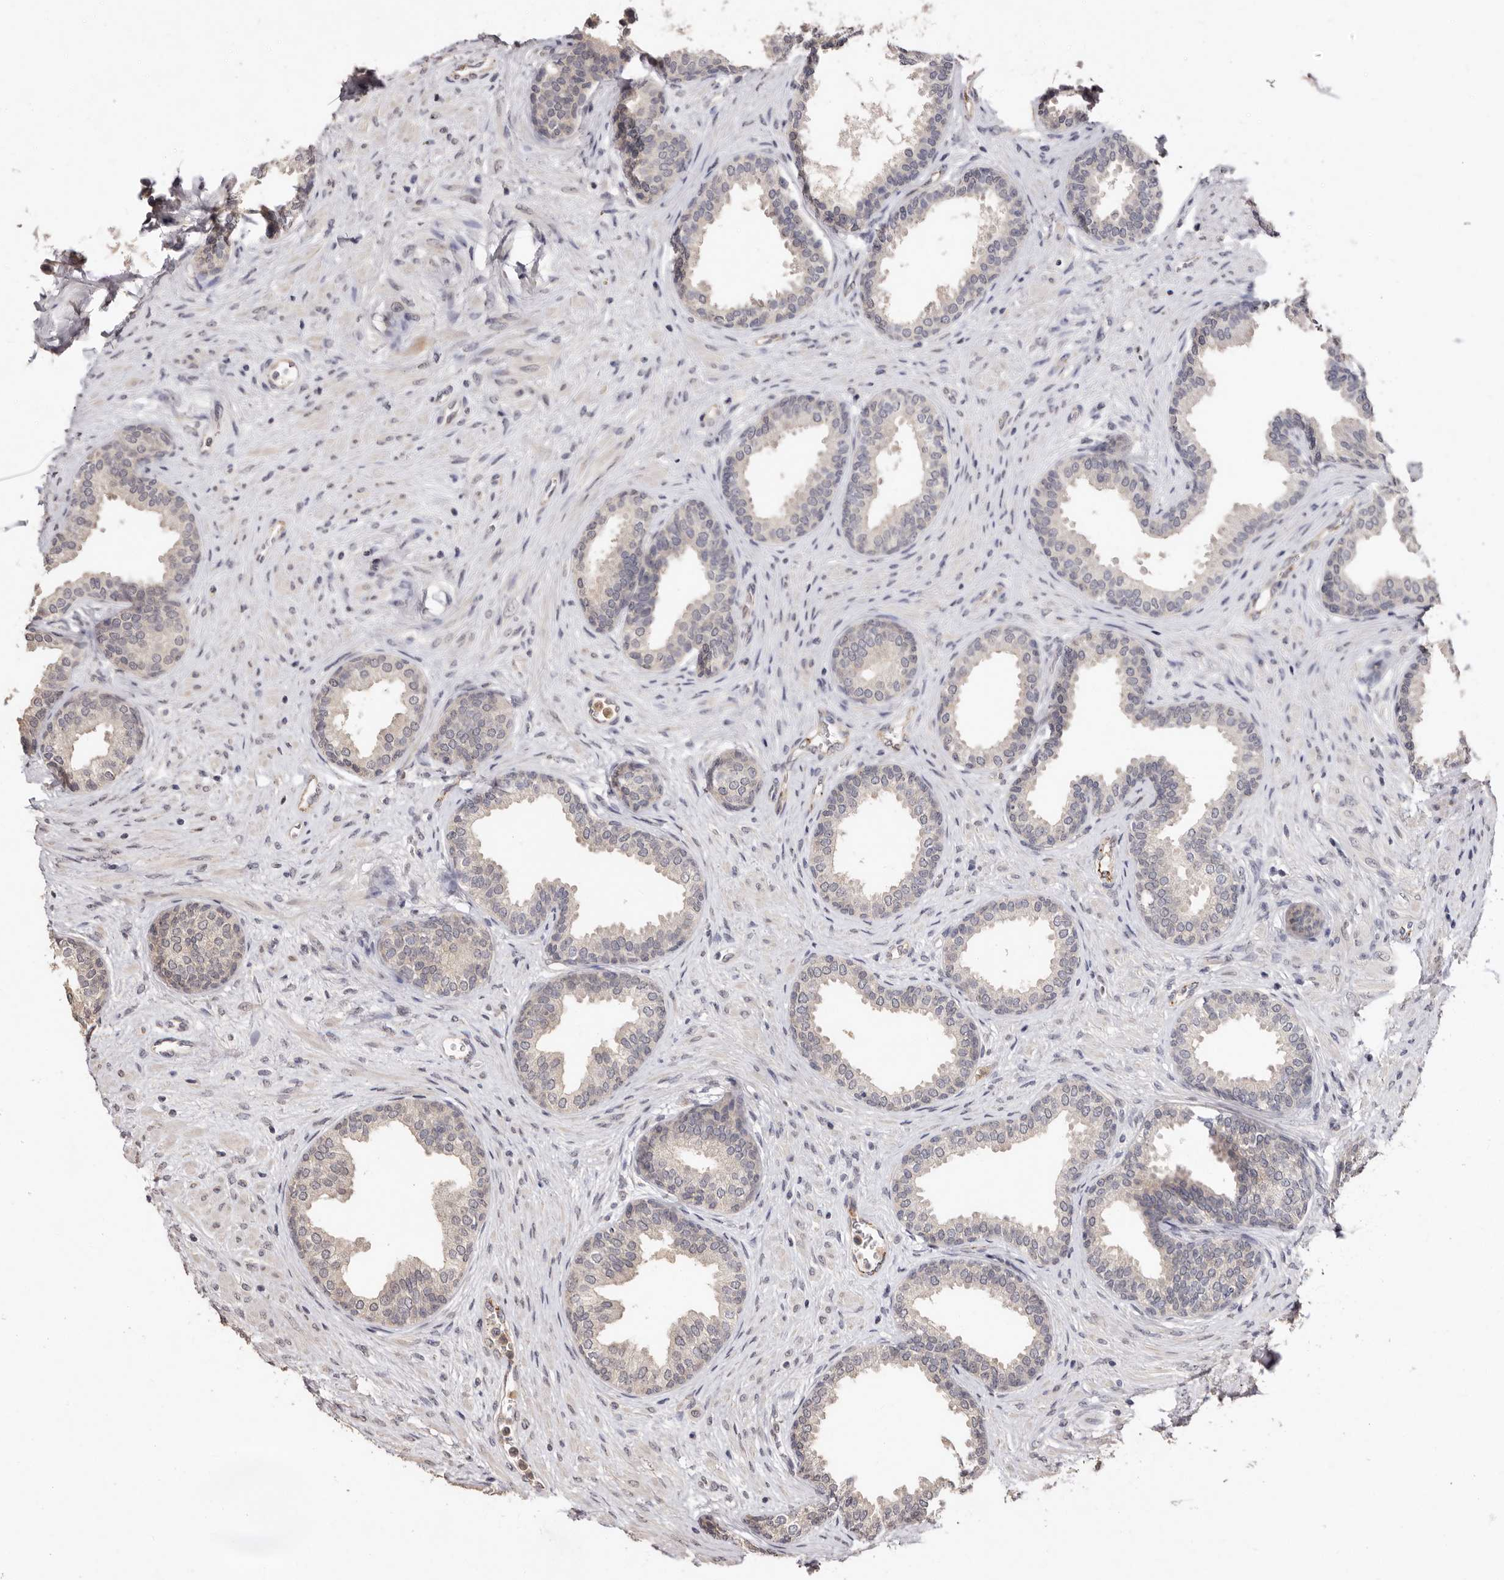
{"staining": {"intensity": "weak", "quantity": "<25%", "location": "cytoplasmic/membranous"}, "tissue": "prostate", "cell_type": "Glandular cells", "image_type": "normal", "snomed": [{"axis": "morphology", "description": "Normal tissue, NOS"}, {"axis": "topography", "description": "Prostate"}], "caption": "Prostate was stained to show a protein in brown. There is no significant positivity in glandular cells.", "gene": "SULT1E1", "patient": {"sex": "male", "age": 76}}